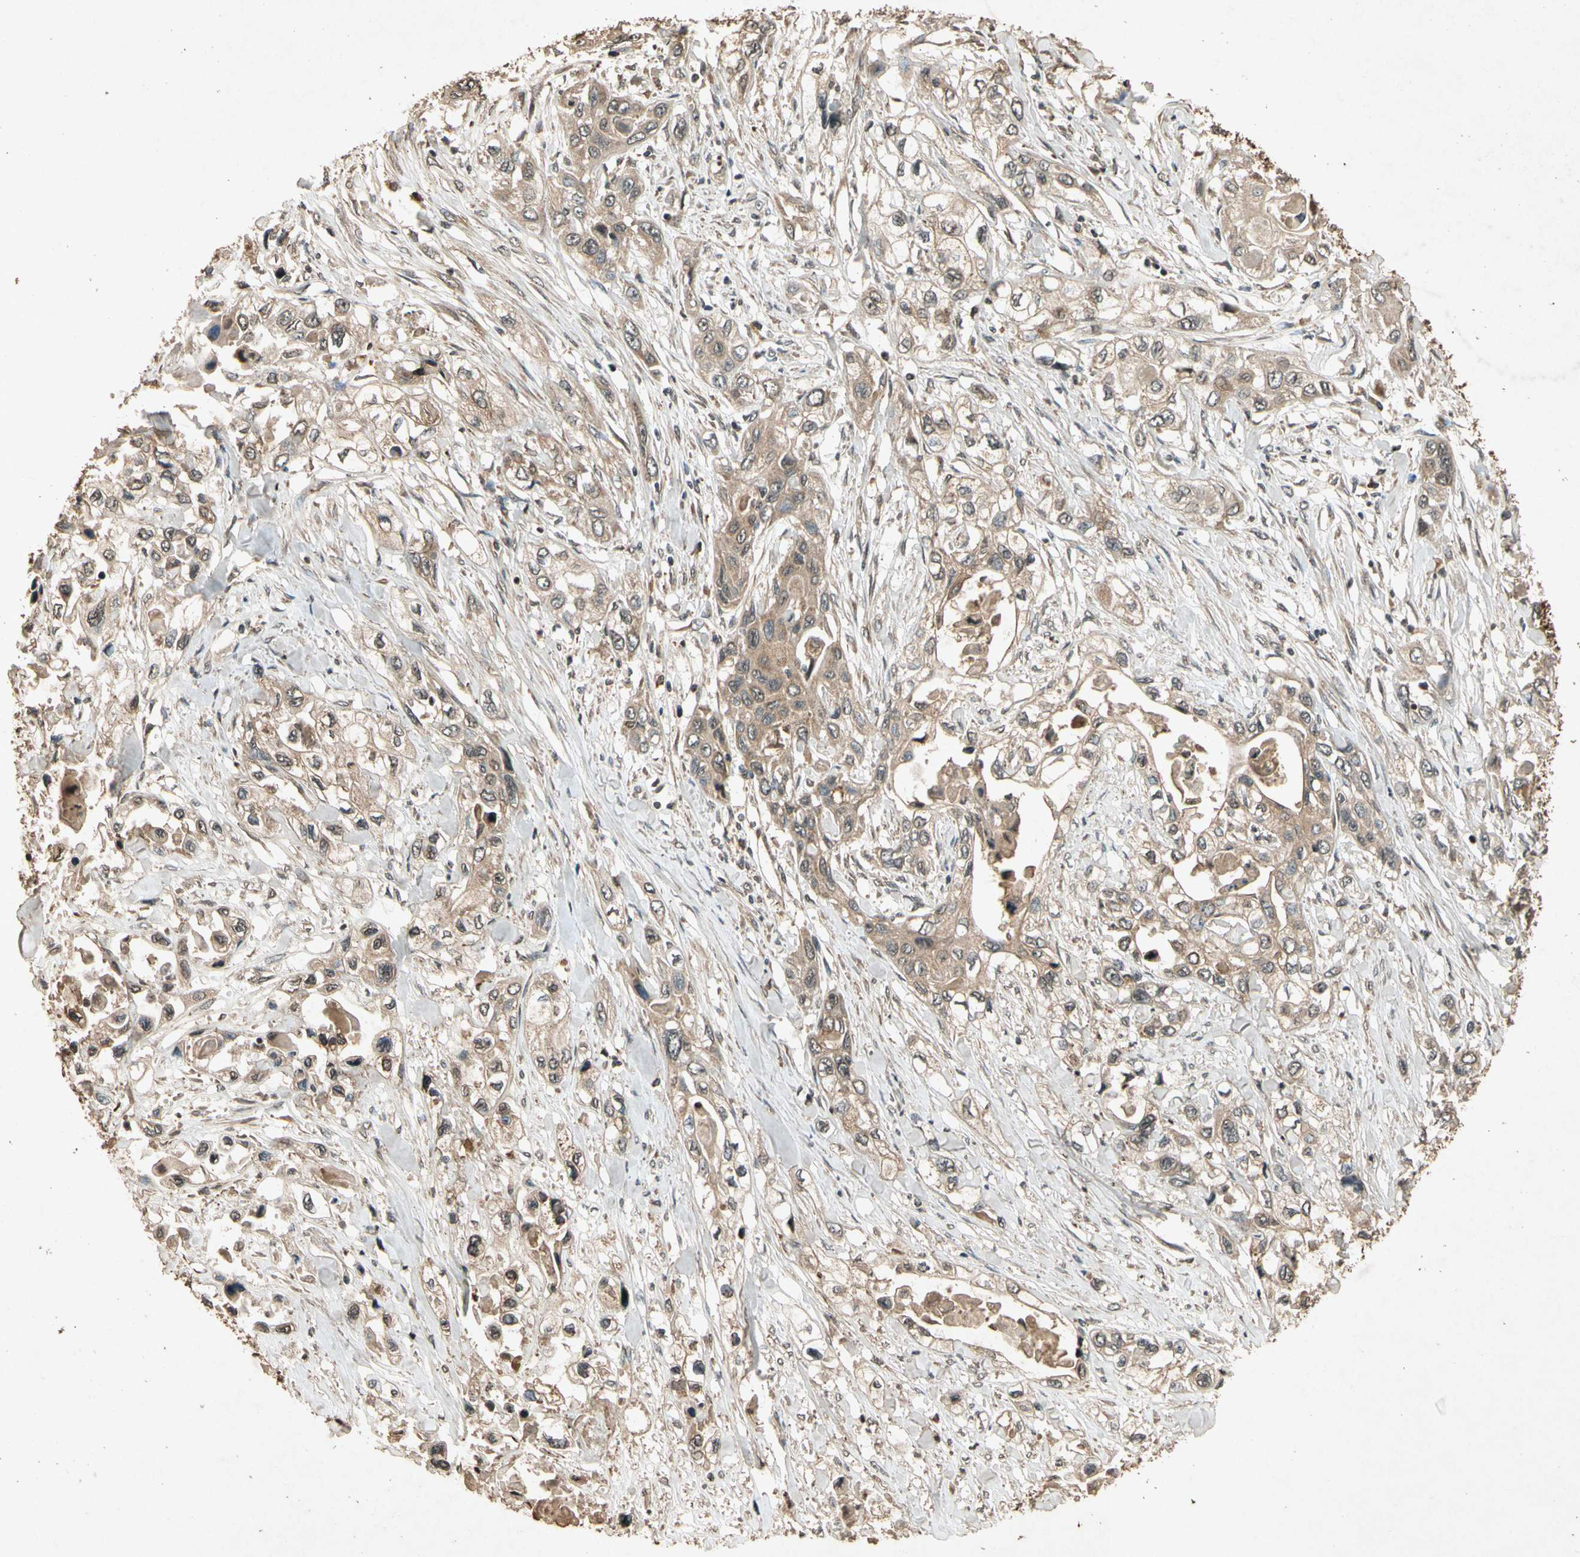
{"staining": {"intensity": "moderate", "quantity": ">75%", "location": "cytoplasmic/membranous"}, "tissue": "pancreatic cancer", "cell_type": "Tumor cells", "image_type": "cancer", "snomed": [{"axis": "morphology", "description": "Adenocarcinoma, NOS"}, {"axis": "topography", "description": "Pancreas"}], "caption": "A photomicrograph of human adenocarcinoma (pancreatic) stained for a protein displays moderate cytoplasmic/membranous brown staining in tumor cells. The staining is performed using DAB (3,3'-diaminobenzidine) brown chromogen to label protein expression. The nuclei are counter-stained blue using hematoxylin.", "gene": "TXN2", "patient": {"sex": "female", "age": 70}}